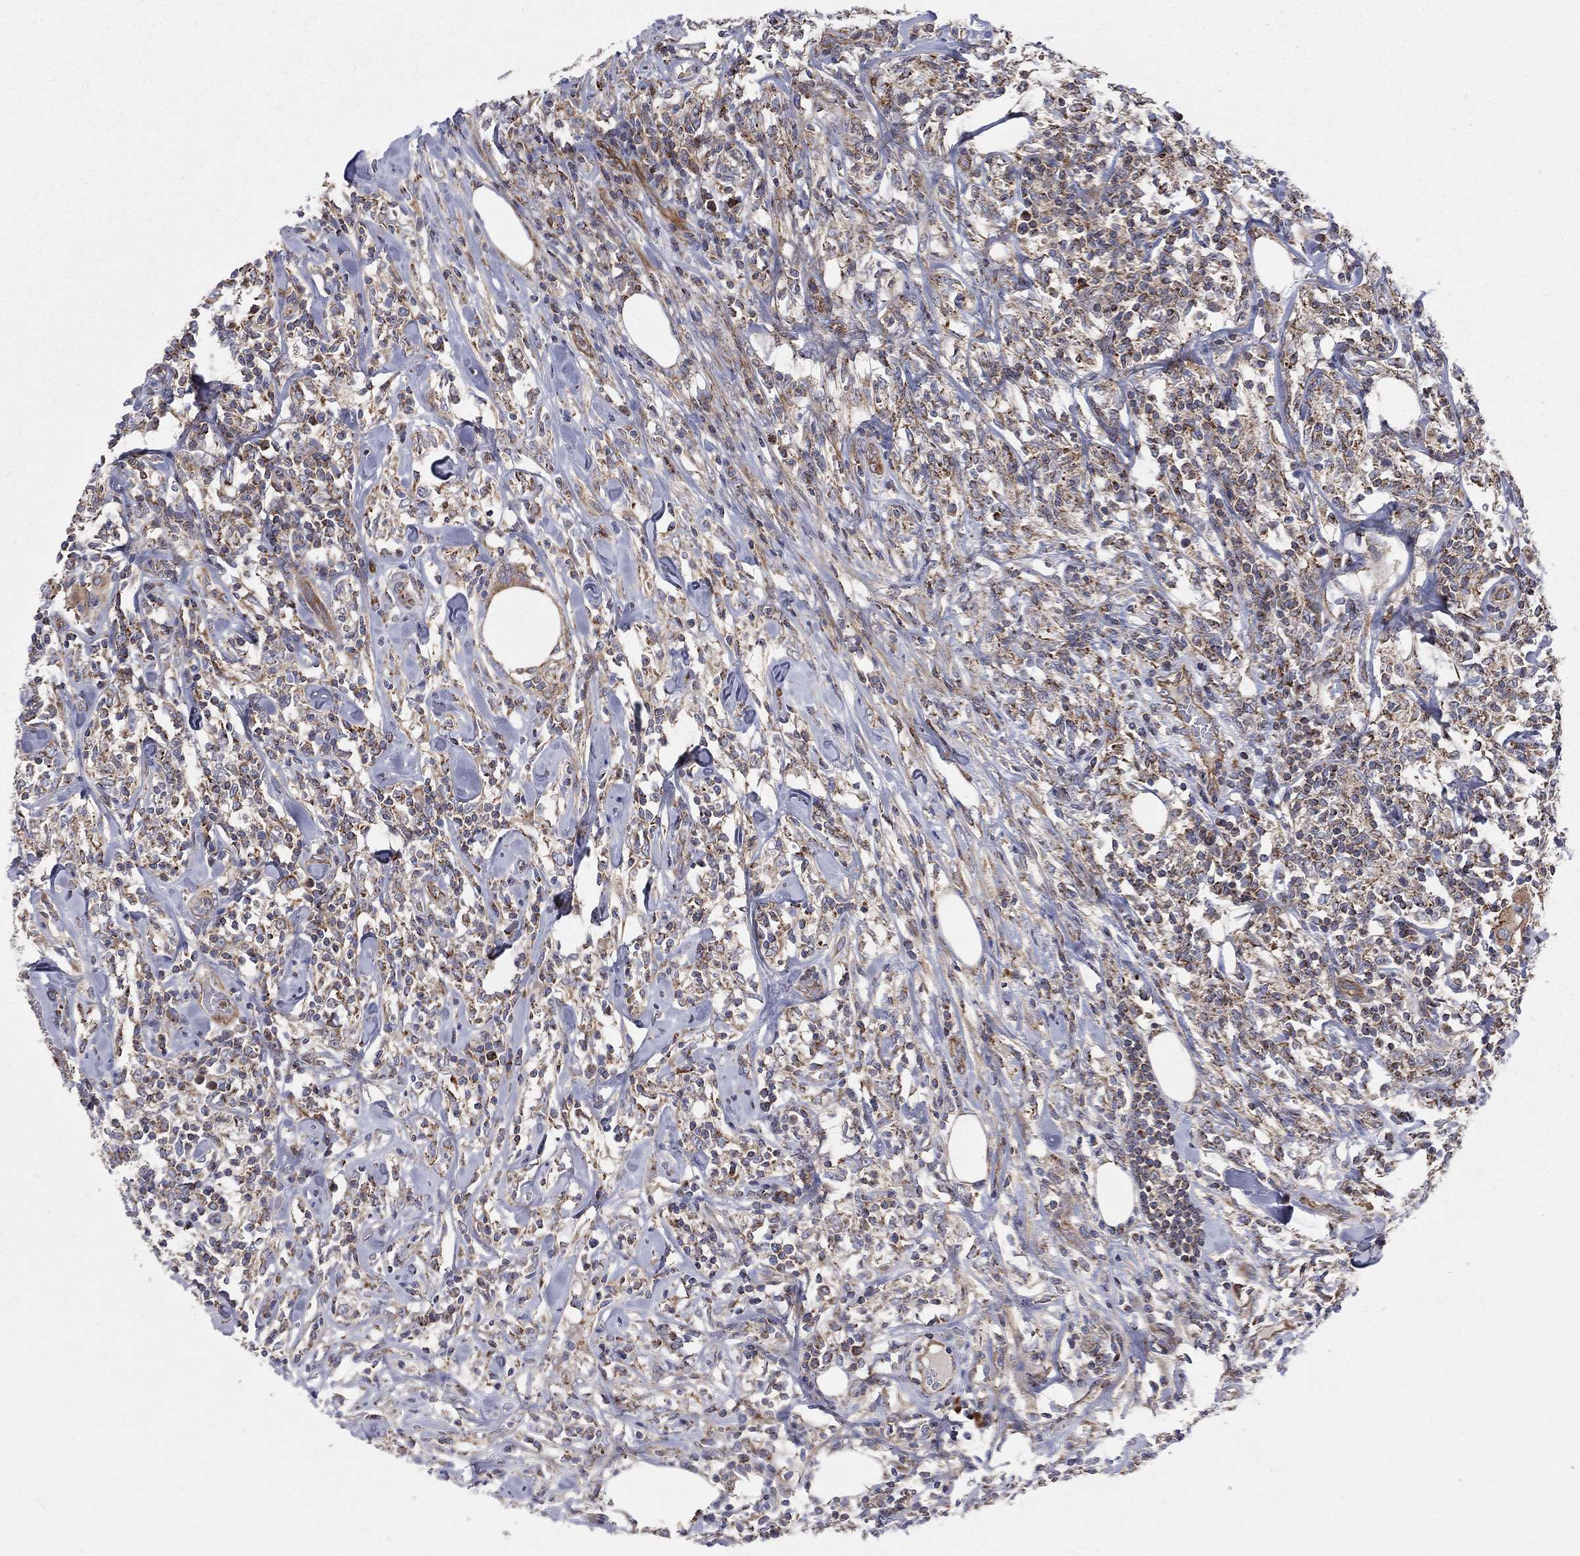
{"staining": {"intensity": "moderate", "quantity": "25%-75%", "location": "cytoplasmic/membranous"}, "tissue": "lymphoma", "cell_type": "Tumor cells", "image_type": "cancer", "snomed": [{"axis": "morphology", "description": "Malignant lymphoma, non-Hodgkin's type, High grade"}, {"axis": "topography", "description": "Lymph node"}], "caption": "IHC histopathology image of neoplastic tissue: malignant lymphoma, non-Hodgkin's type (high-grade) stained using immunohistochemistry demonstrates medium levels of moderate protein expression localized specifically in the cytoplasmic/membranous of tumor cells, appearing as a cytoplasmic/membranous brown color.", "gene": "MIX23", "patient": {"sex": "female", "age": 84}}